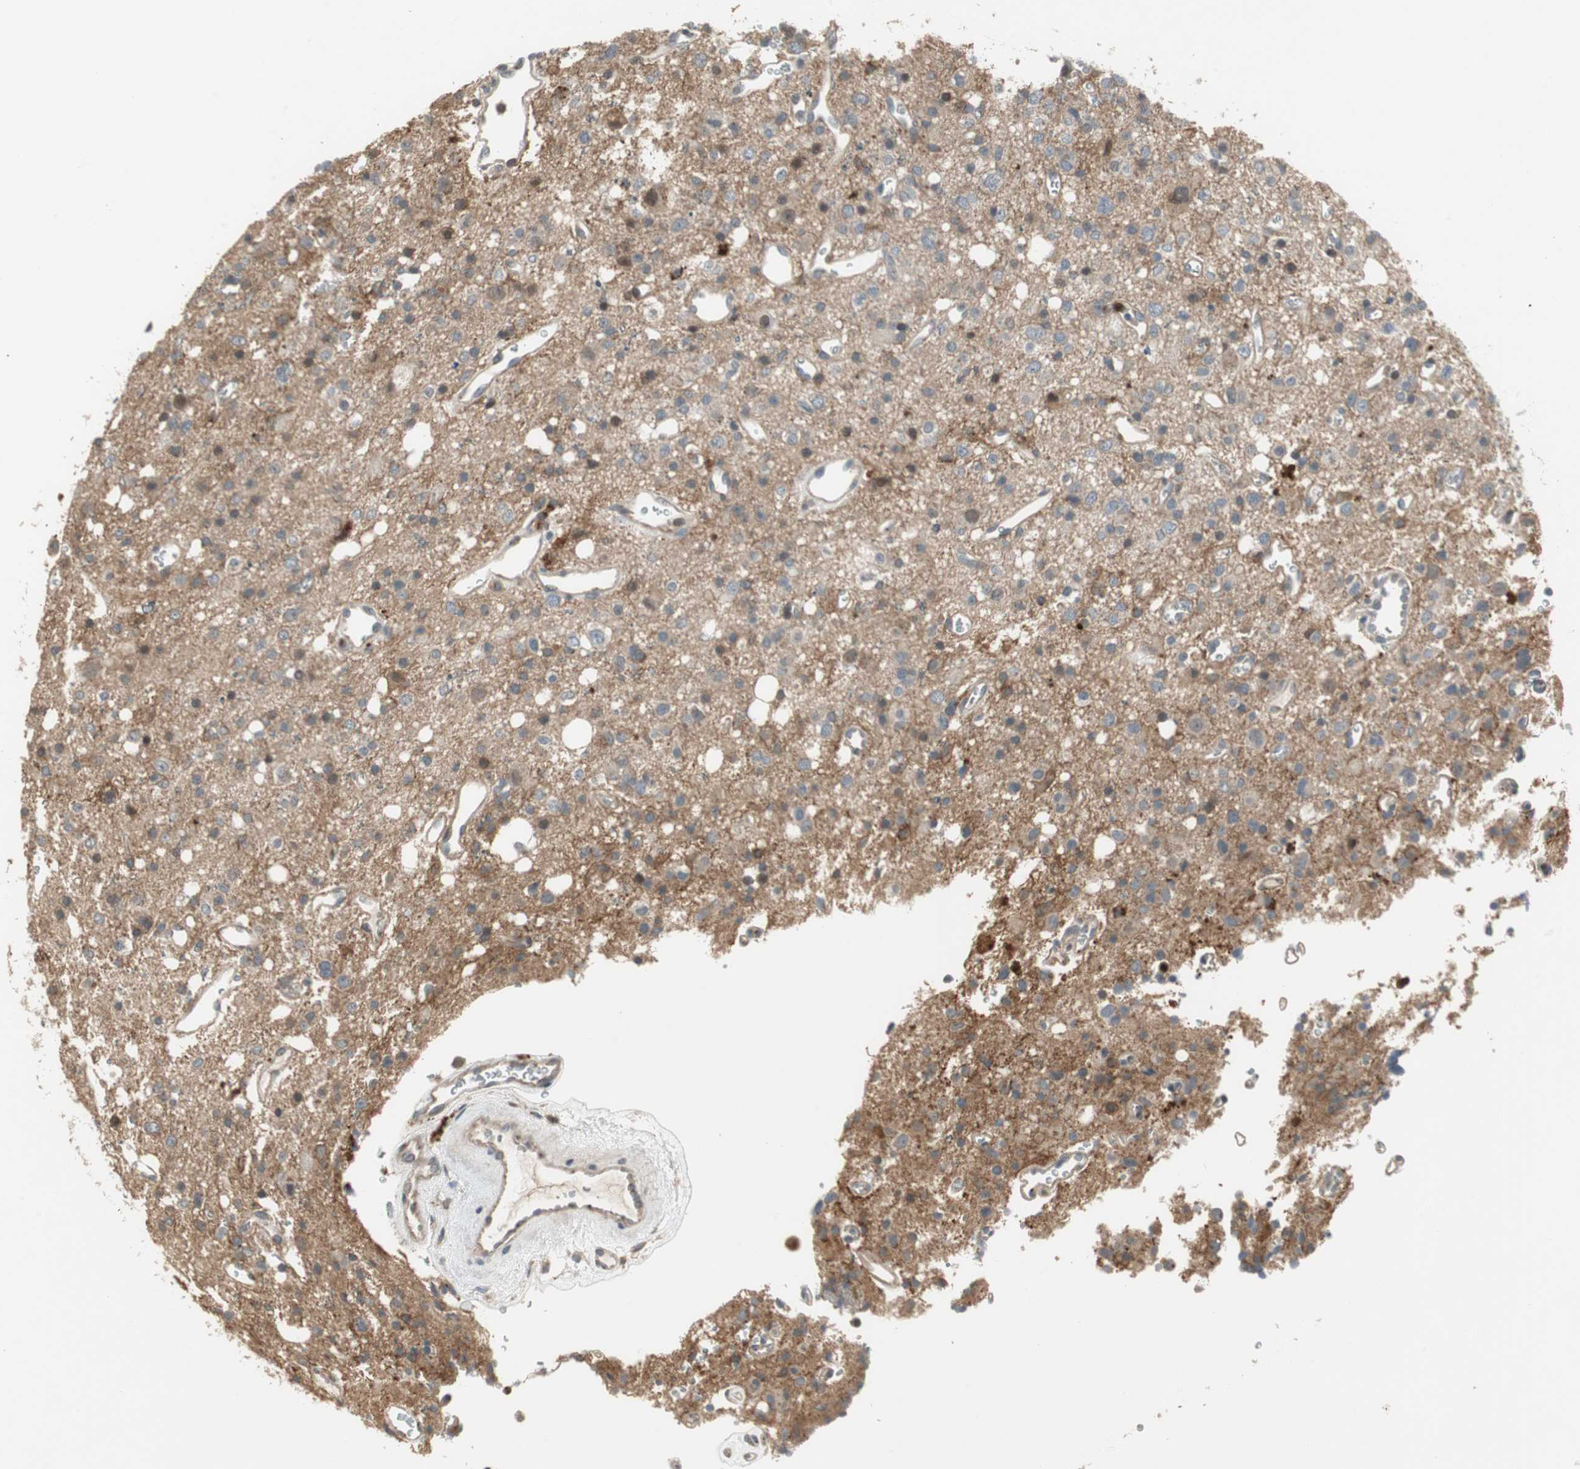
{"staining": {"intensity": "weak", "quantity": "25%-75%", "location": "cytoplasmic/membranous"}, "tissue": "glioma", "cell_type": "Tumor cells", "image_type": "cancer", "snomed": [{"axis": "morphology", "description": "Glioma, malignant, High grade"}, {"axis": "topography", "description": "Brain"}], "caption": "An image showing weak cytoplasmic/membranous expression in approximately 25%-75% of tumor cells in malignant glioma (high-grade), as visualized by brown immunohistochemical staining.", "gene": "SNX4", "patient": {"sex": "male", "age": 47}}